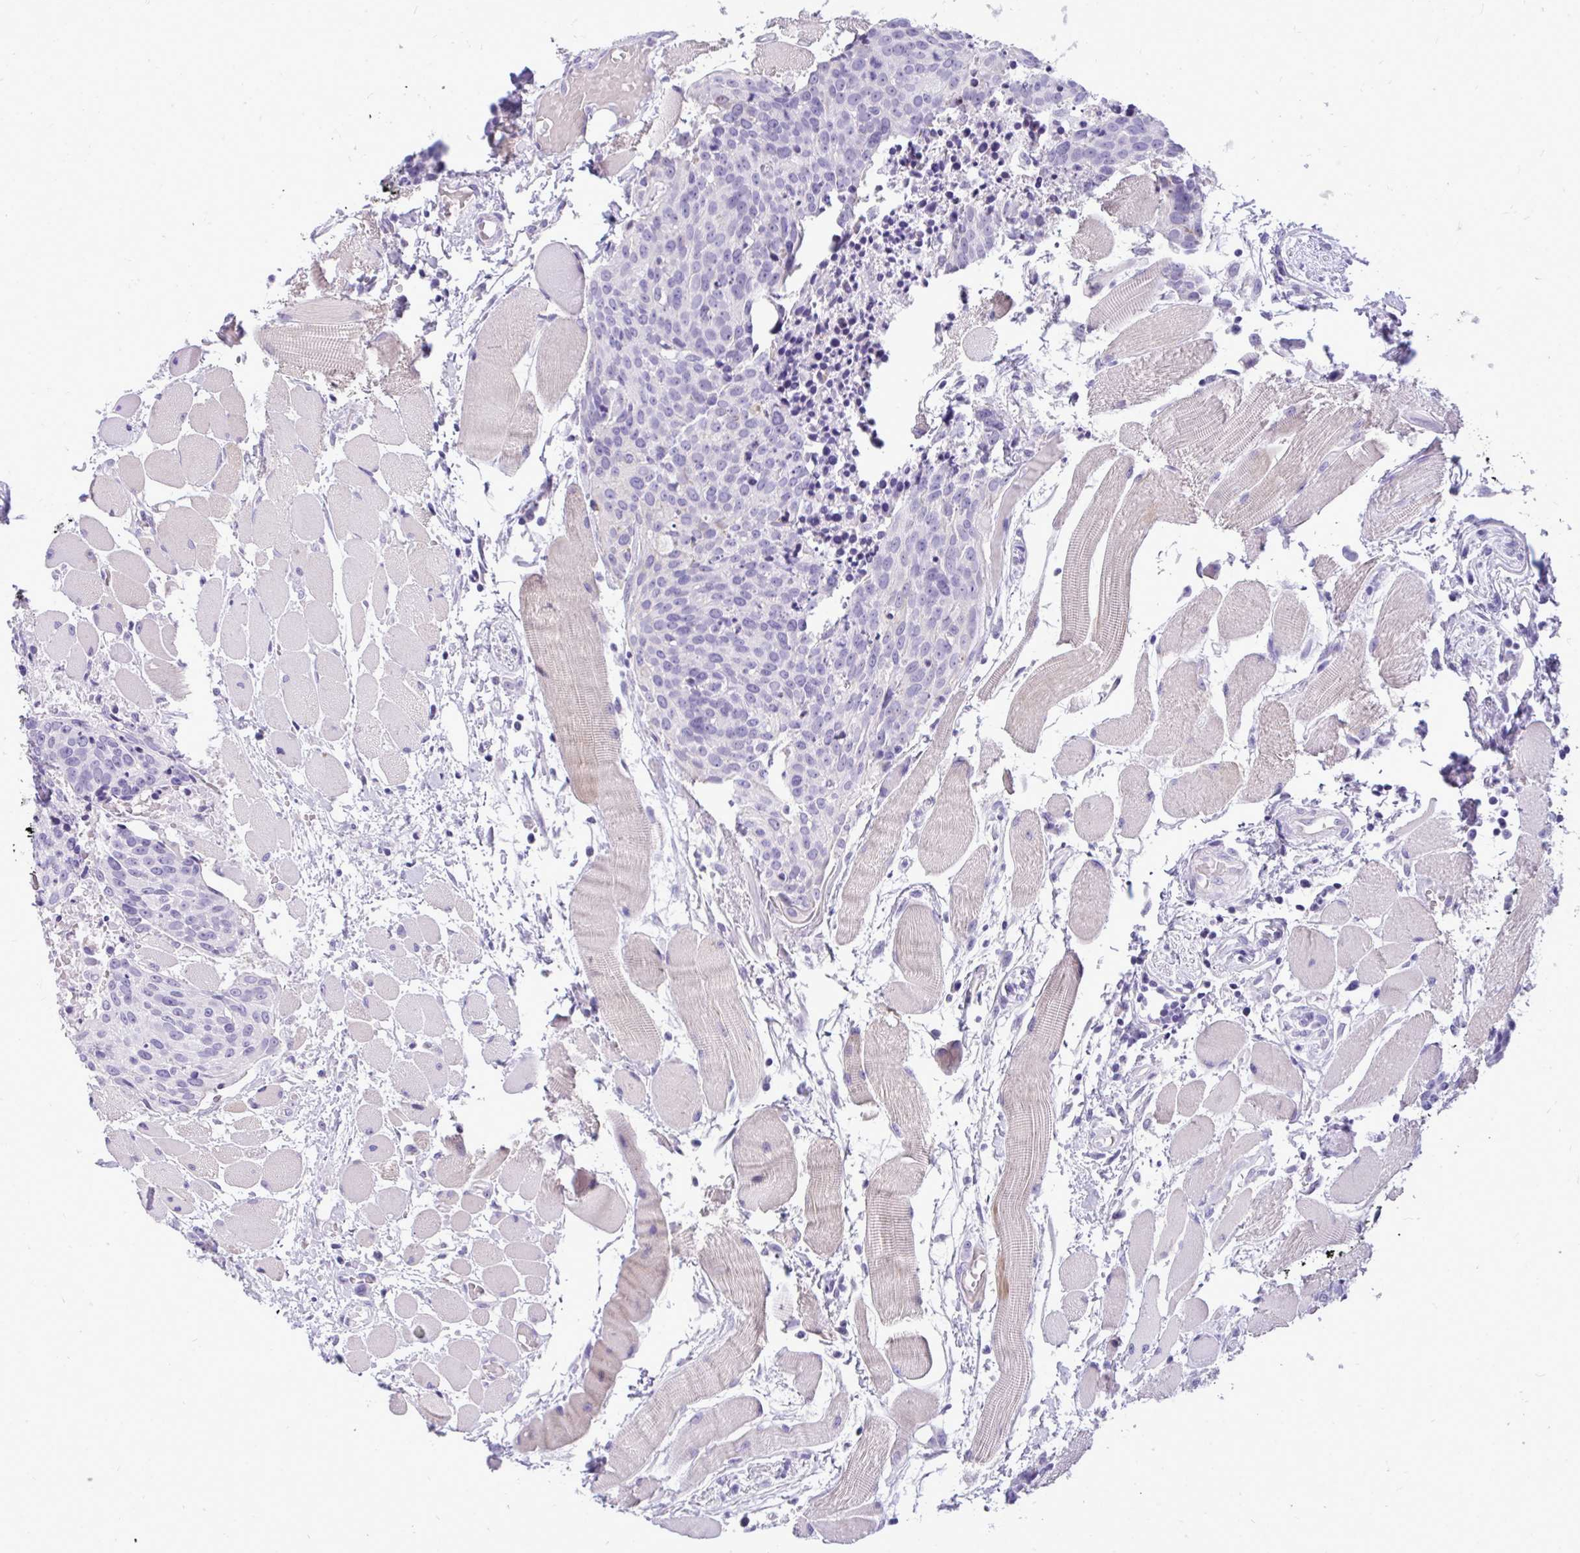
{"staining": {"intensity": "negative", "quantity": "none", "location": "none"}, "tissue": "head and neck cancer", "cell_type": "Tumor cells", "image_type": "cancer", "snomed": [{"axis": "morphology", "description": "Squamous cell carcinoma, NOS"}, {"axis": "topography", "description": "Oral tissue"}, {"axis": "topography", "description": "Head-Neck"}], "caption": "Immunohistochemistry histopathology image of human head and neck cancer stained for a protein (brown), which displays no expression in tumor cells.", "gene": "PRM2", "patient": {"sex": "male", "age": 64}}